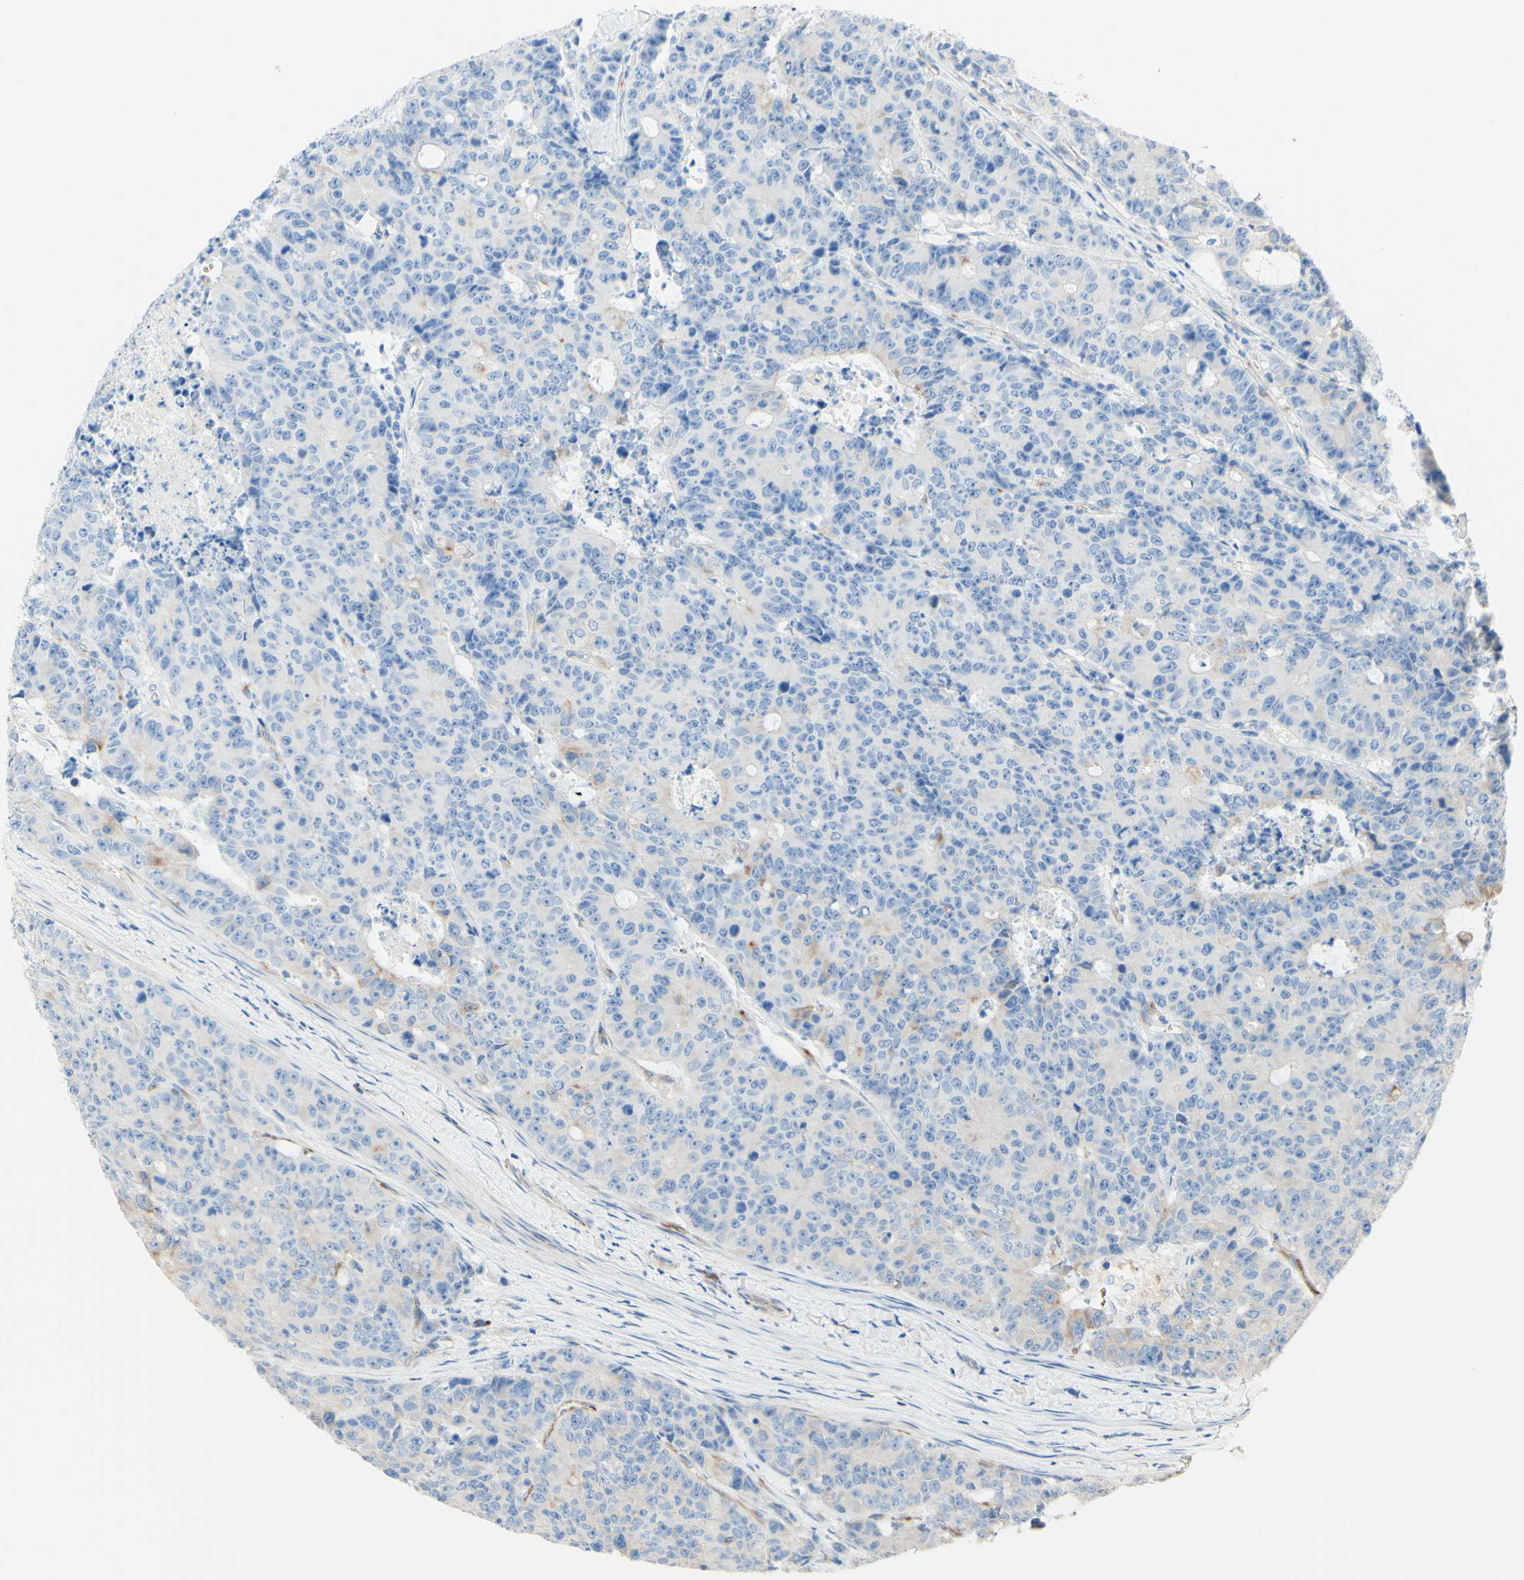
{"staining": {"intensity": "weak", "quantity": "<25%", "location": "cytoplasmic/membranous"}, "tissue": "colorectal cancer", "cell_type": "Tumor cells", "image_type": "cancer", "snomed": [{"axis": "morphology", "description": "Adenocarcinoma, NOS"}, {"axis": "topography", "description": "Colon"}], "caption": "IHC of adenocarcinoma (colorectal) shows no staining in tumor cells.", "gene": "ENDOD1", "patient": {"sex": "female", "age": 86}}